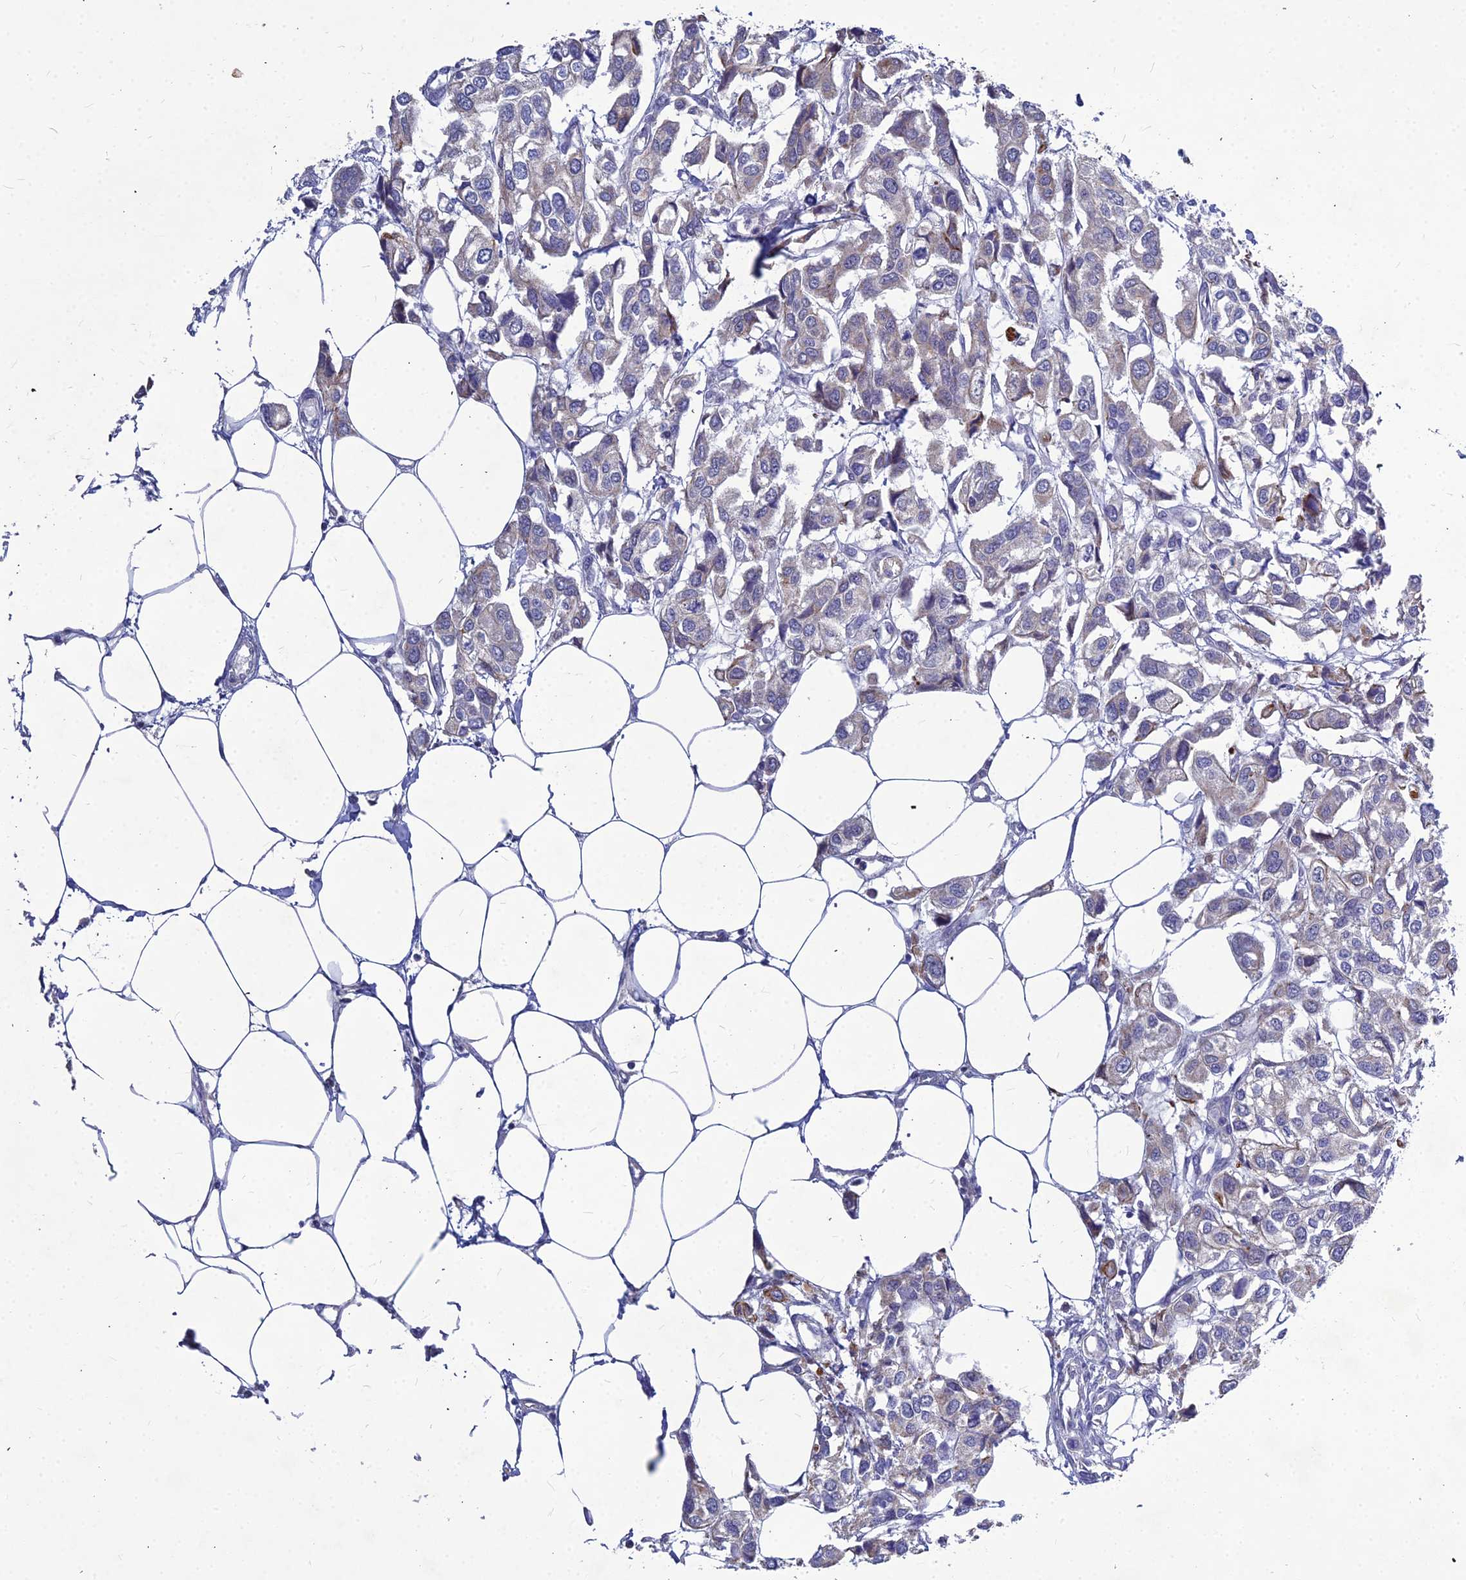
{"staining": {"intensity": "moderate", "quantity": "<25%", "location": "cytoplasmic/membranous"}, "tissue": "urothelial cancer", "cell_type": "Tumor cells", "image_type": "cancer", "snomed": [{"axis": "morphology", "description": "Urothelial carcinoma, High grade"}, {"axis": "topography", "description": "Urinary bladder"}], "caption": "A micrograph of human high-grade urothelial carcinoma stained for a protein reveals moderate cytoplasmic/membranous brown staining in tumor cells.", "gene": "DMRTA1", "patient": {"sex": "male", "age": 67}}